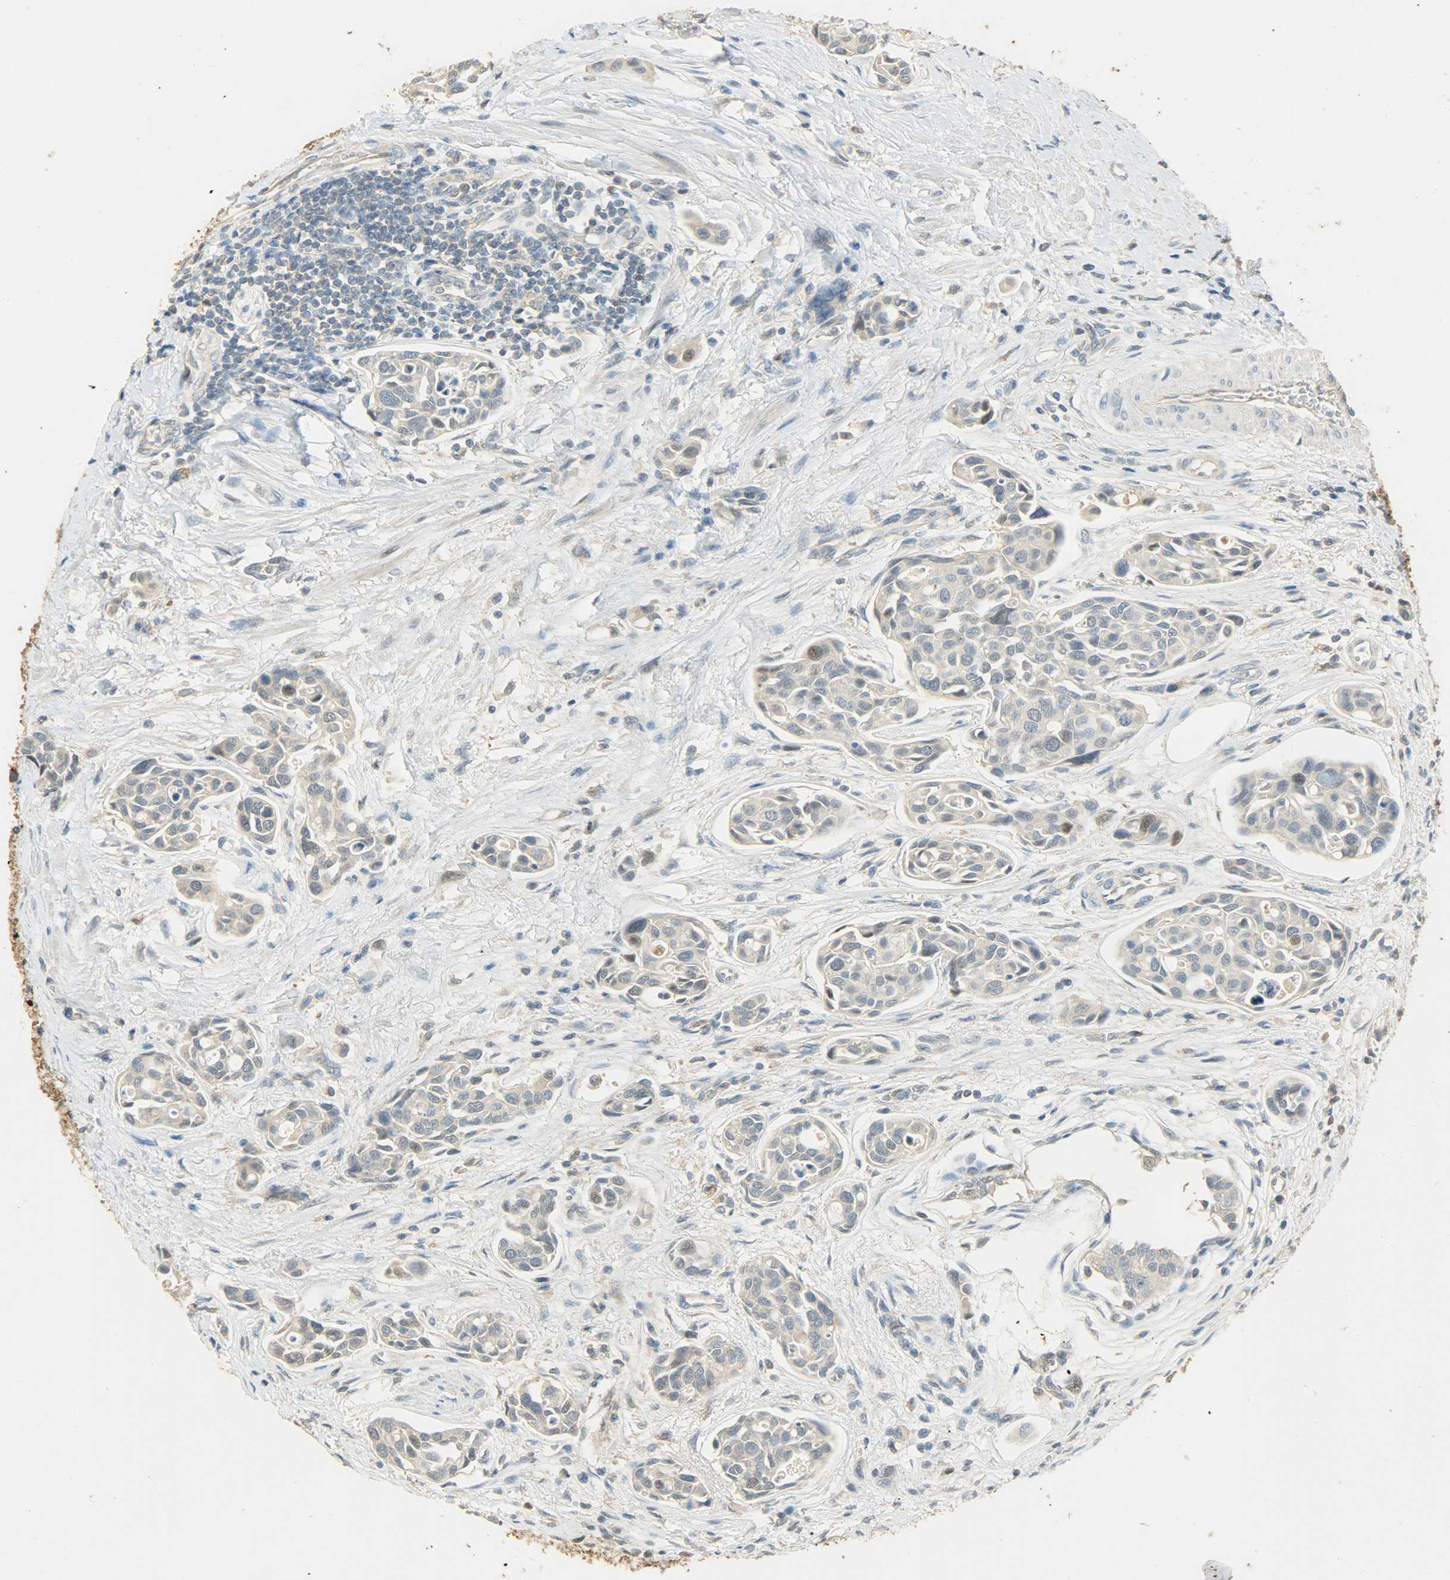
{"staining": {"intensity": "weak", "quantity": ">75%", "location": "cytoplasmic/membranous"}, "tissue": "urothelial cancer", "cell_type": "Tumor cells", "image_type": "cancer", "snomed": [{"axis": "morphology", "description": "Urothelial carcinoma, High grade"}, {"axis": "topography", "description": "Urinary bladder"}], "caption": "An immunohistochemistry micrograph of neoplastic tissue is shown. Protein staining in brown highlights weak cytoplasmic/membranous positivity in urothelial cancer within tumor cells.", "gene": "HDHD5", "patient": {"sex": "male", "age": 78}}